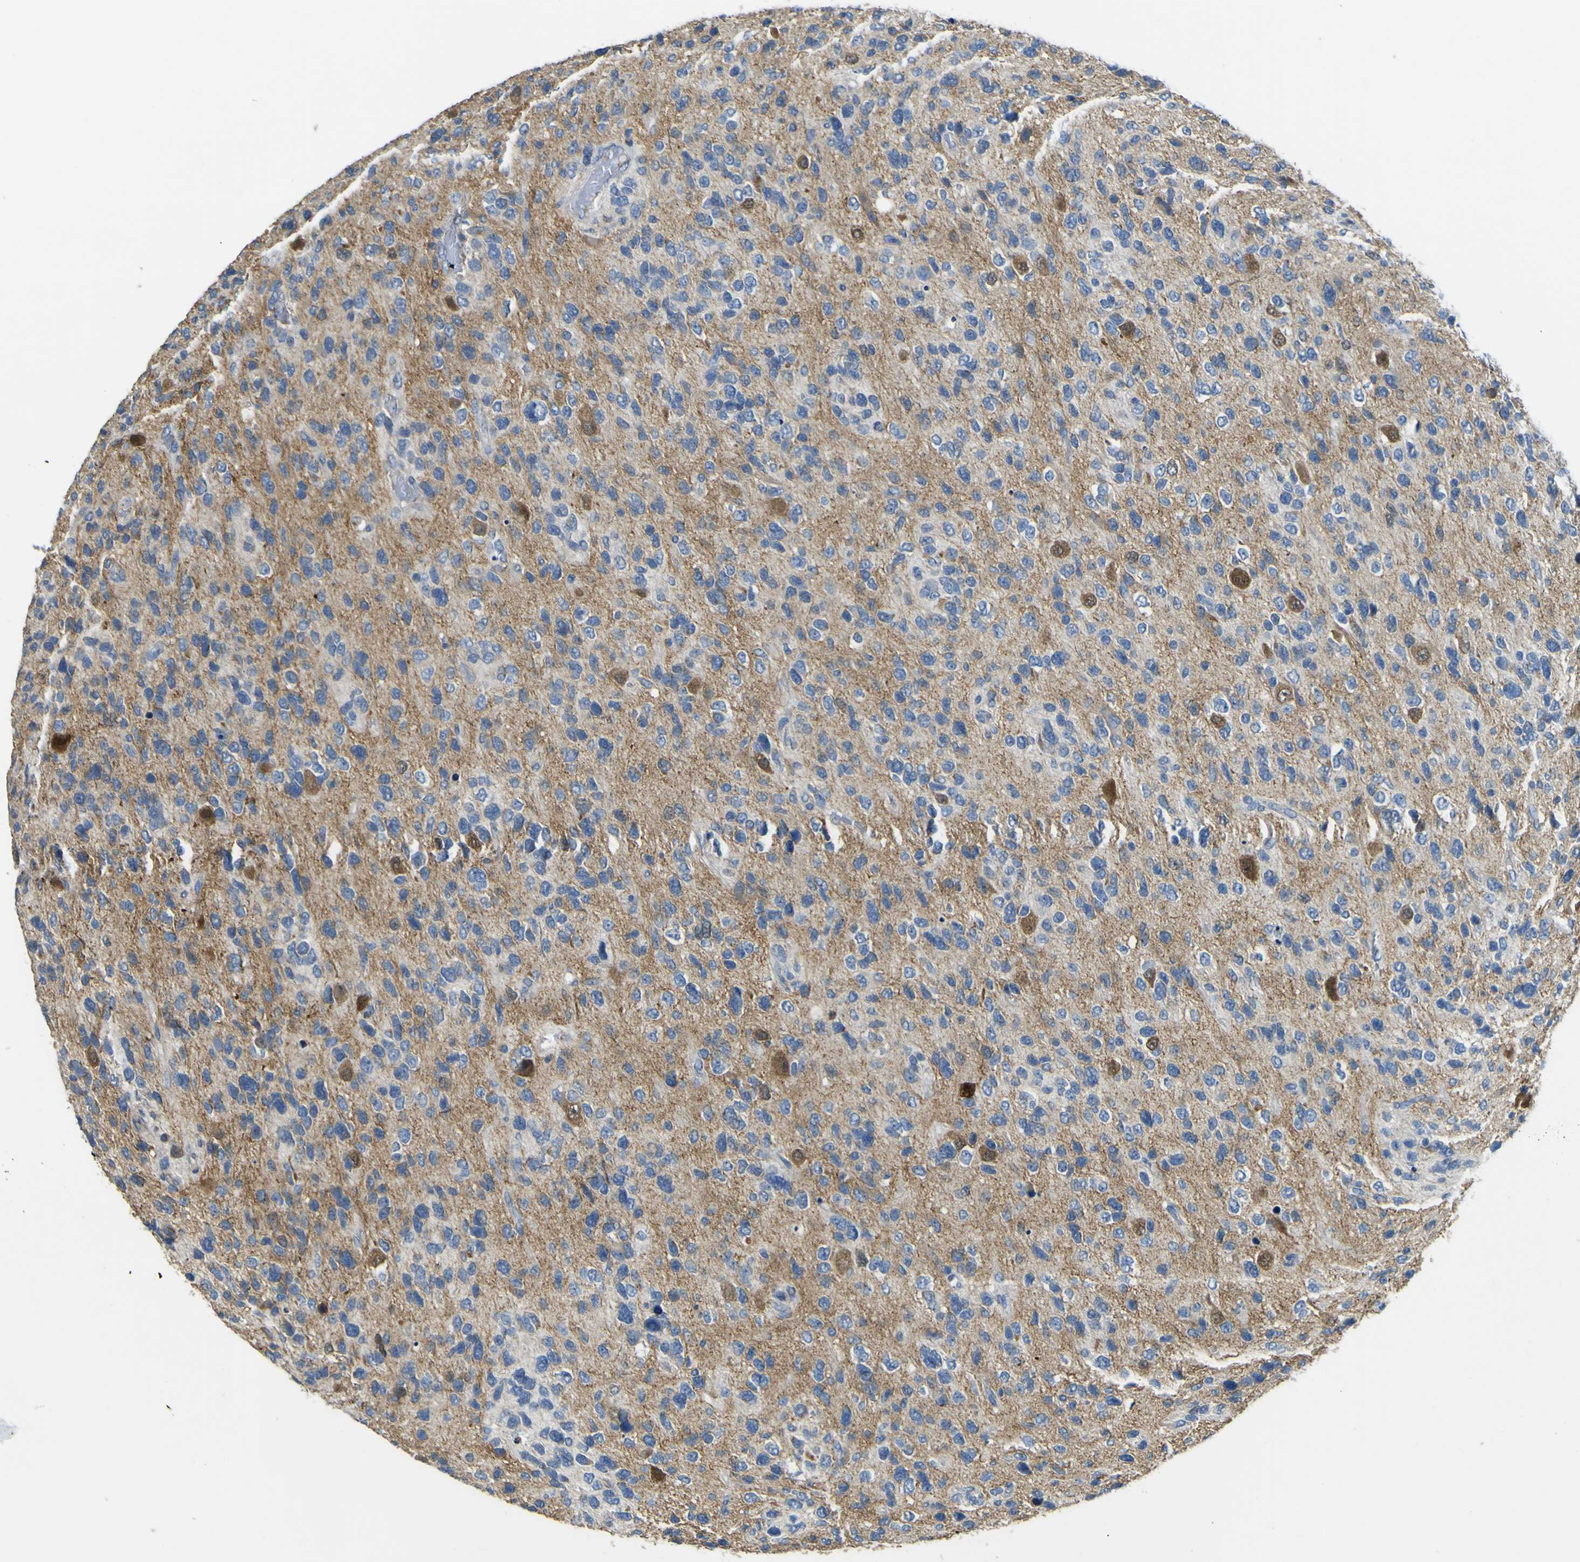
{"staining": {"intensity": "moderate", "quantity": "<25%", "location": "cytoplasmic/membranous"}, "tissue": "glioma", "cell_type": "Tumor cells", "image_type": "cancer", "snomed": [{"axis": "morphology", "description": "Glioma, malignant, High grade"}, {"axis": "topography", "description": "Brain"}], "caption": "Immunohistochemistry of human glioma exhibits low levels of moderate cytoplasmic/membranous staining in about <25% of tumor cells.", "gene": "ALDH18A1", "patient": {"sex": "female", "age": 58}}